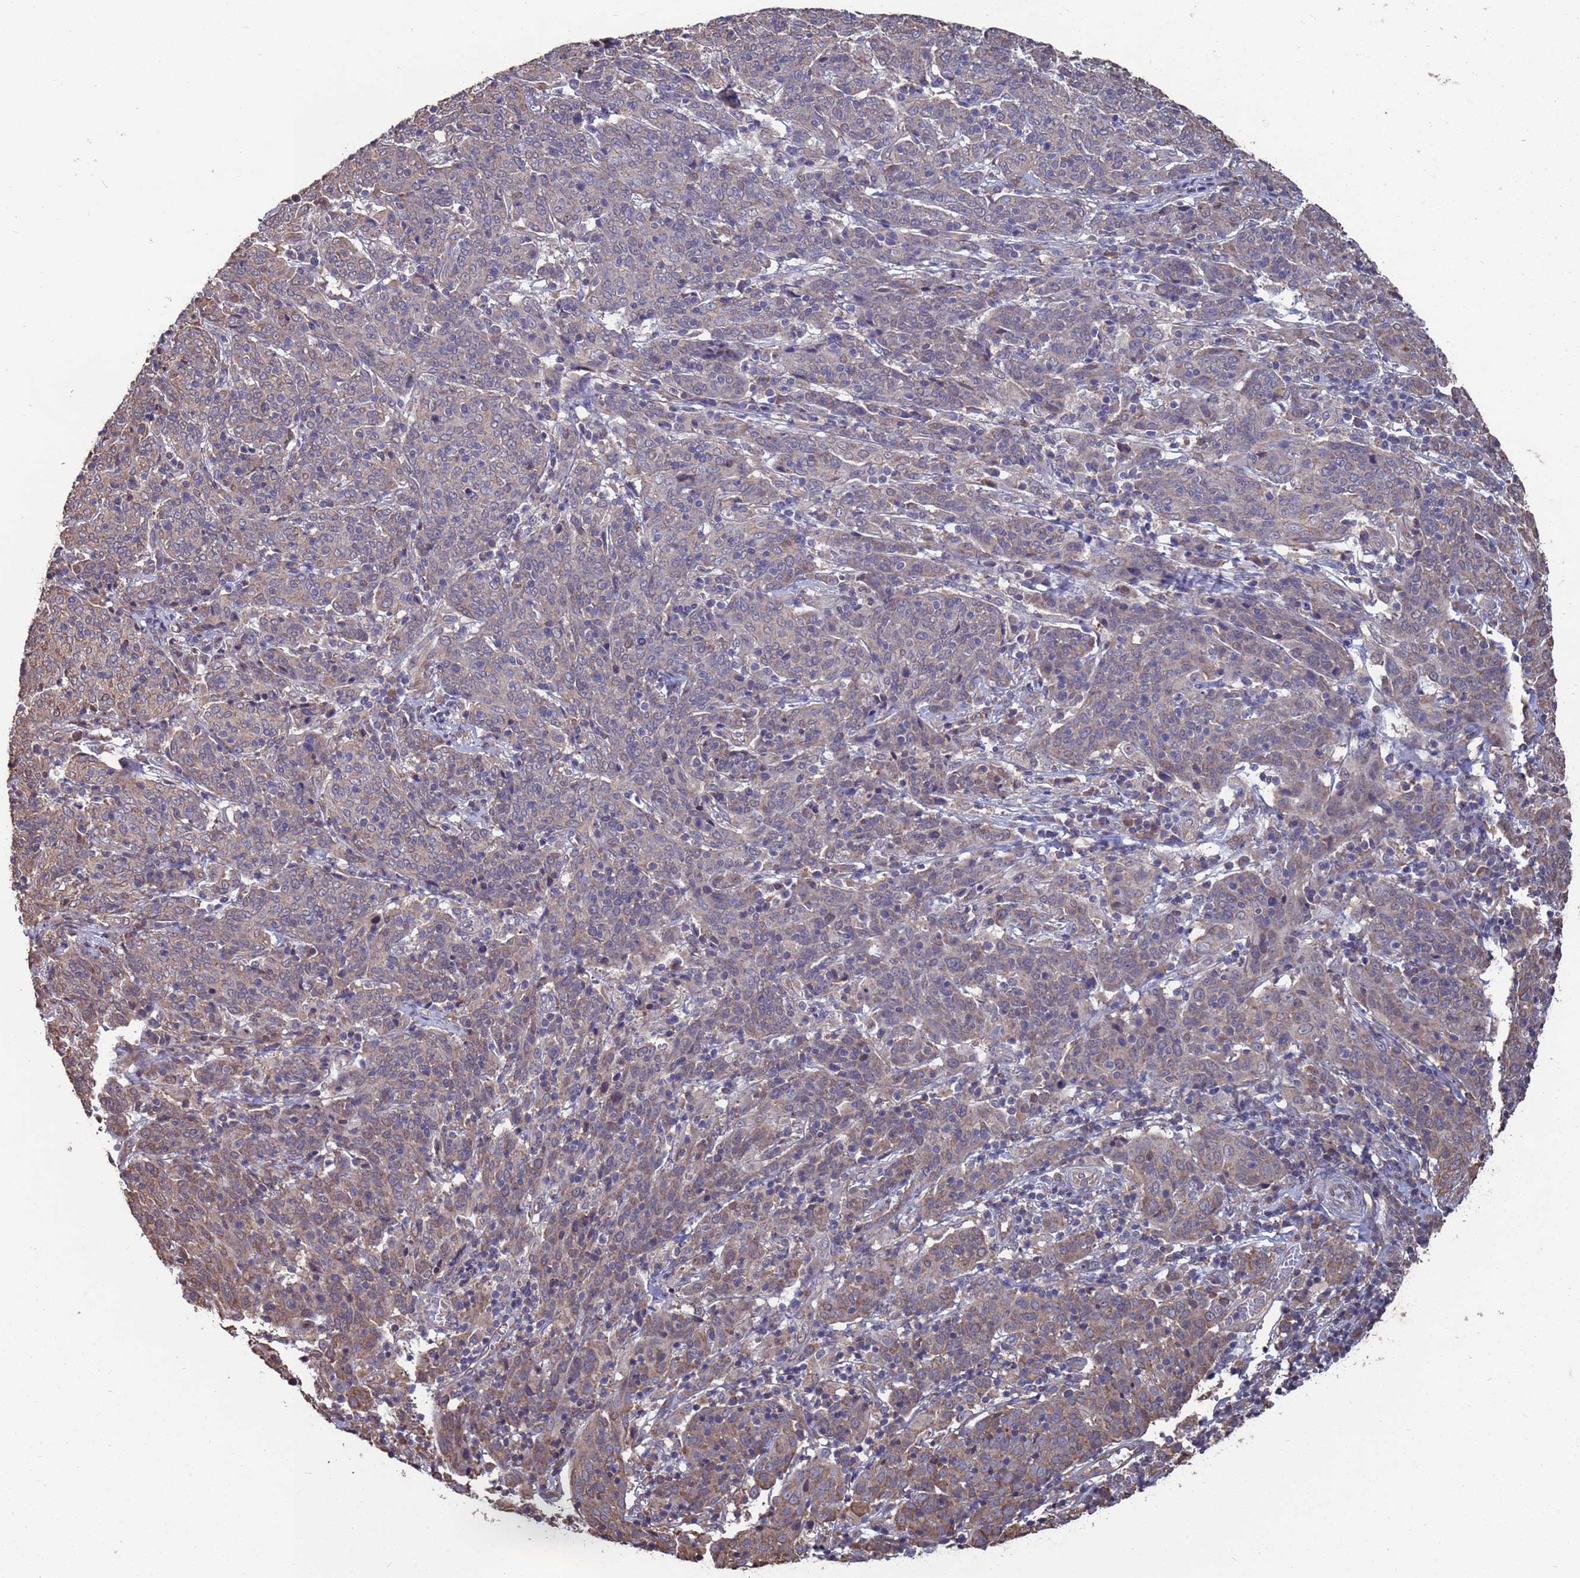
{"staining": {"intensity": "moderate", "quantity": "<25%", "location": "cytoplasmic/membranous"}, "tissue": "cervical cancer", "cell_type": "Tumor cells", "image_type": "cancer", "snomed": [{"axis": "morphology", "description": "Squamous cell carcinoma, NOS"}, {"axis": "topography", "description": "Cervix"}], "caption": "Brown immunohistochemical staining in human squamous cell carcinoma (cervical) exhibits moderate cytoplasmic/membranous staining in approximately <25% of tumor cells.", "gene": "CFAP119", "patient": {"sex": "female", "age": 67}}